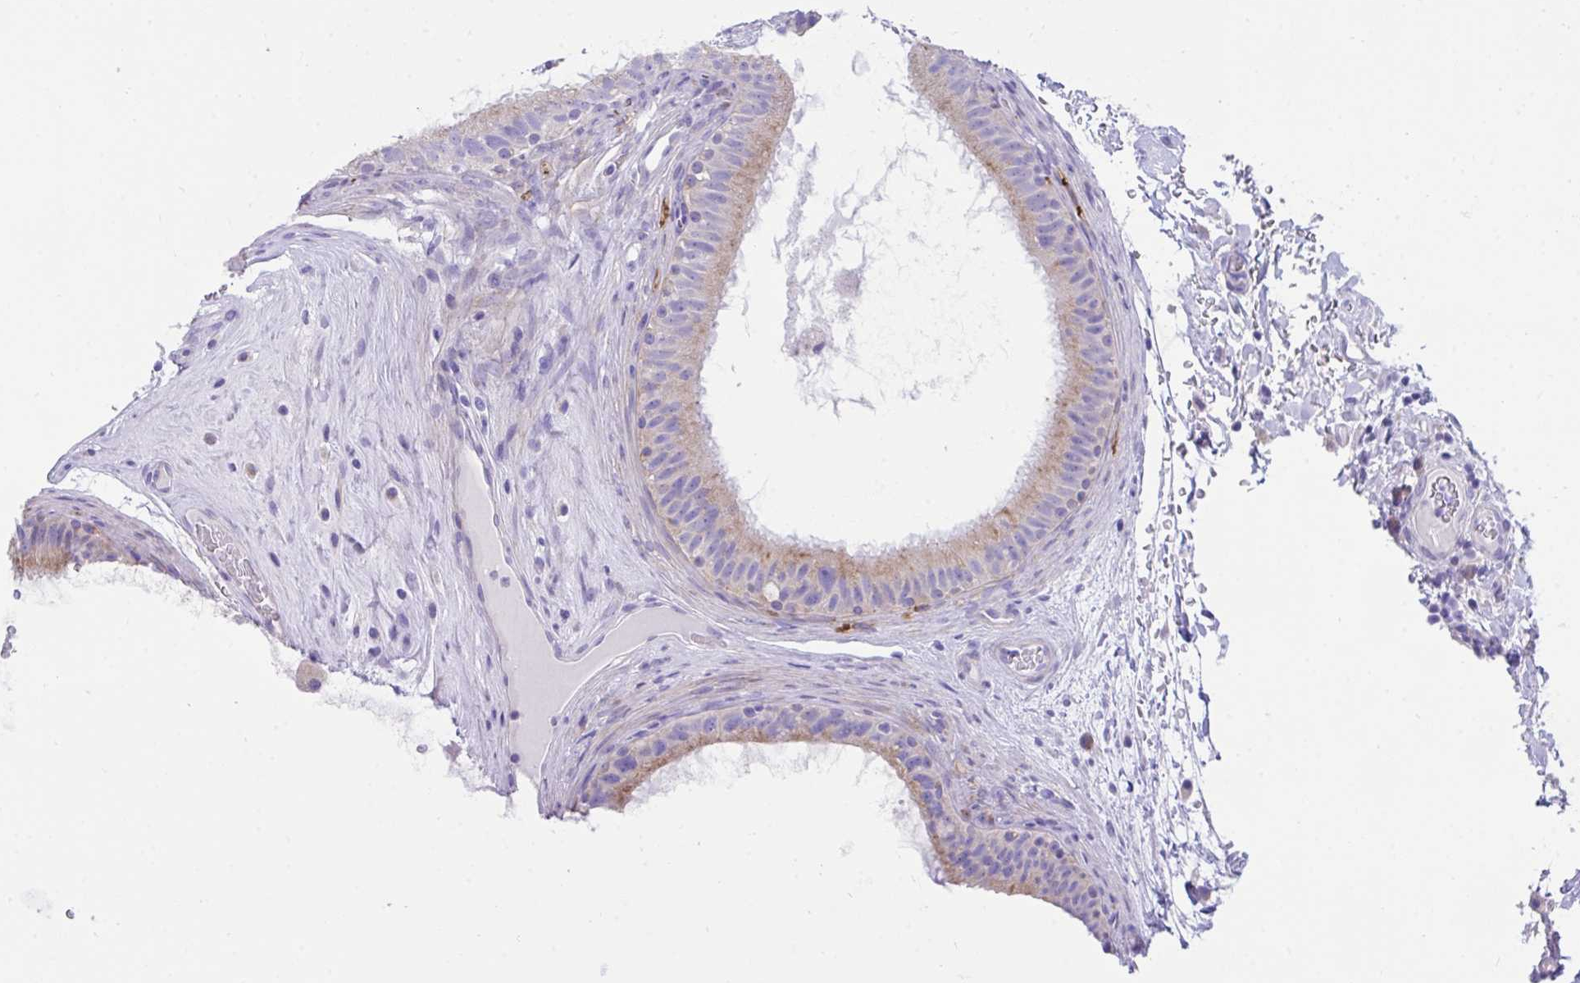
{"staining": {"intensity": "moderate", "quantity": "25%-75%", "location": "cytoplasmic/membranous"}, "tissue": "epididymis", "cell_type": "Glandular cells", "image_type": "normal", "snomed": [{"axis": "morphology", "description": "Normal tissue, NOS"}, {"axis": "topography", "description": "Epididymis"}], "caption": "DAB (3,3'-diaminobenzidine) immunohistochemical staining of unremarkable human epididymis demonstrates moderate cytoplasmic/membranous protein expression in approximately 25%-75% of glandular cells.", "gene": "TMEM106B", "patient": {"sex": "male", "age": 23}}